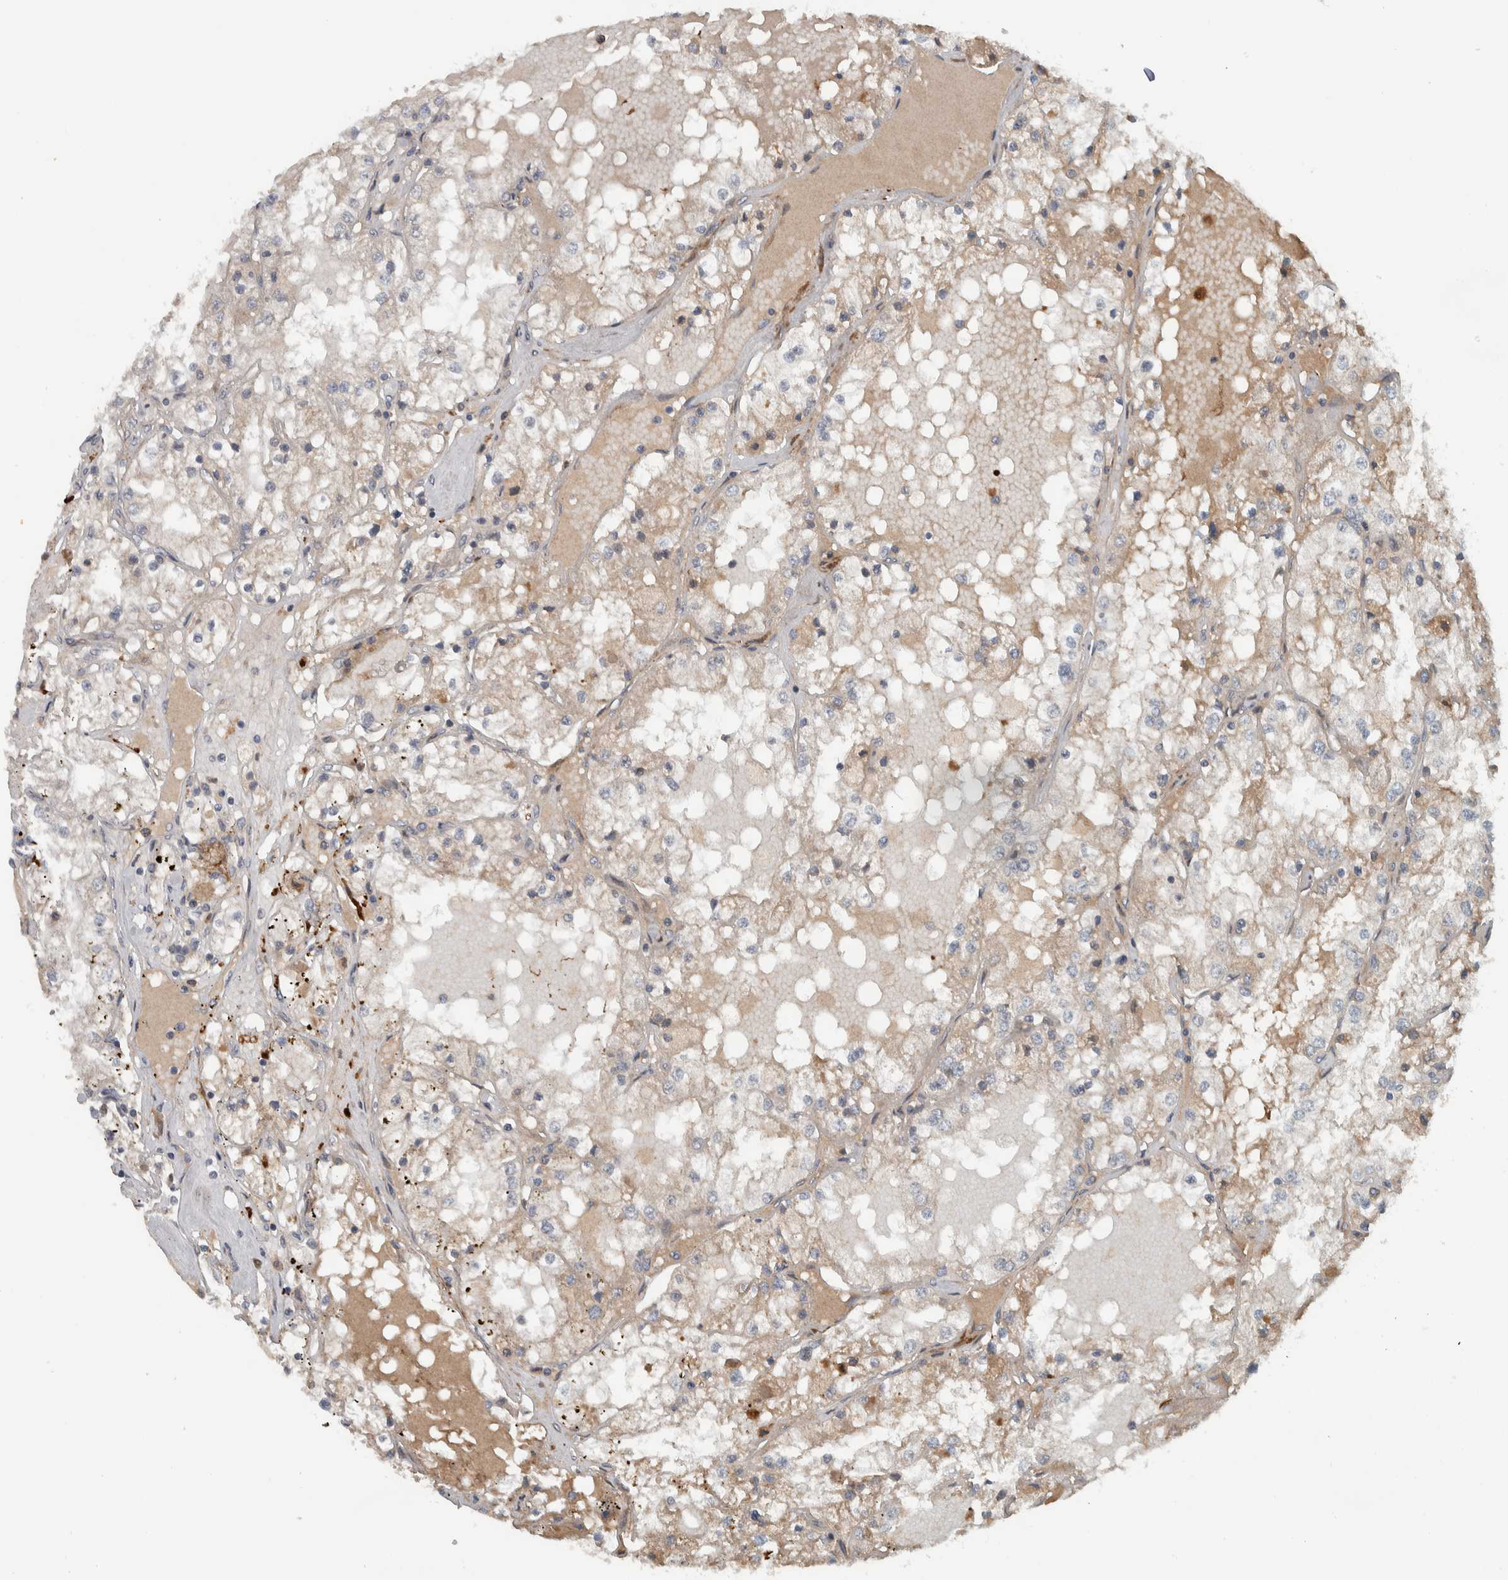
{"staining": {"intensity": "negative", "quantity": "none", "location": "none"}, "tissue": "renal cancer", "cell_type": "Tumor cells", "image_type": "cancer", "snomed": [{"axis": "morphology", "description": "Adenocarcinoma, NOS"}, {"axis": "topography", "description": "Kidney"}], "caption": "Renal cancer was stained to show a protein in brown. There is no significant staining in tumor cells.", "gene": "LBHD1", "patient": {"sex": "male", "age": 68}}